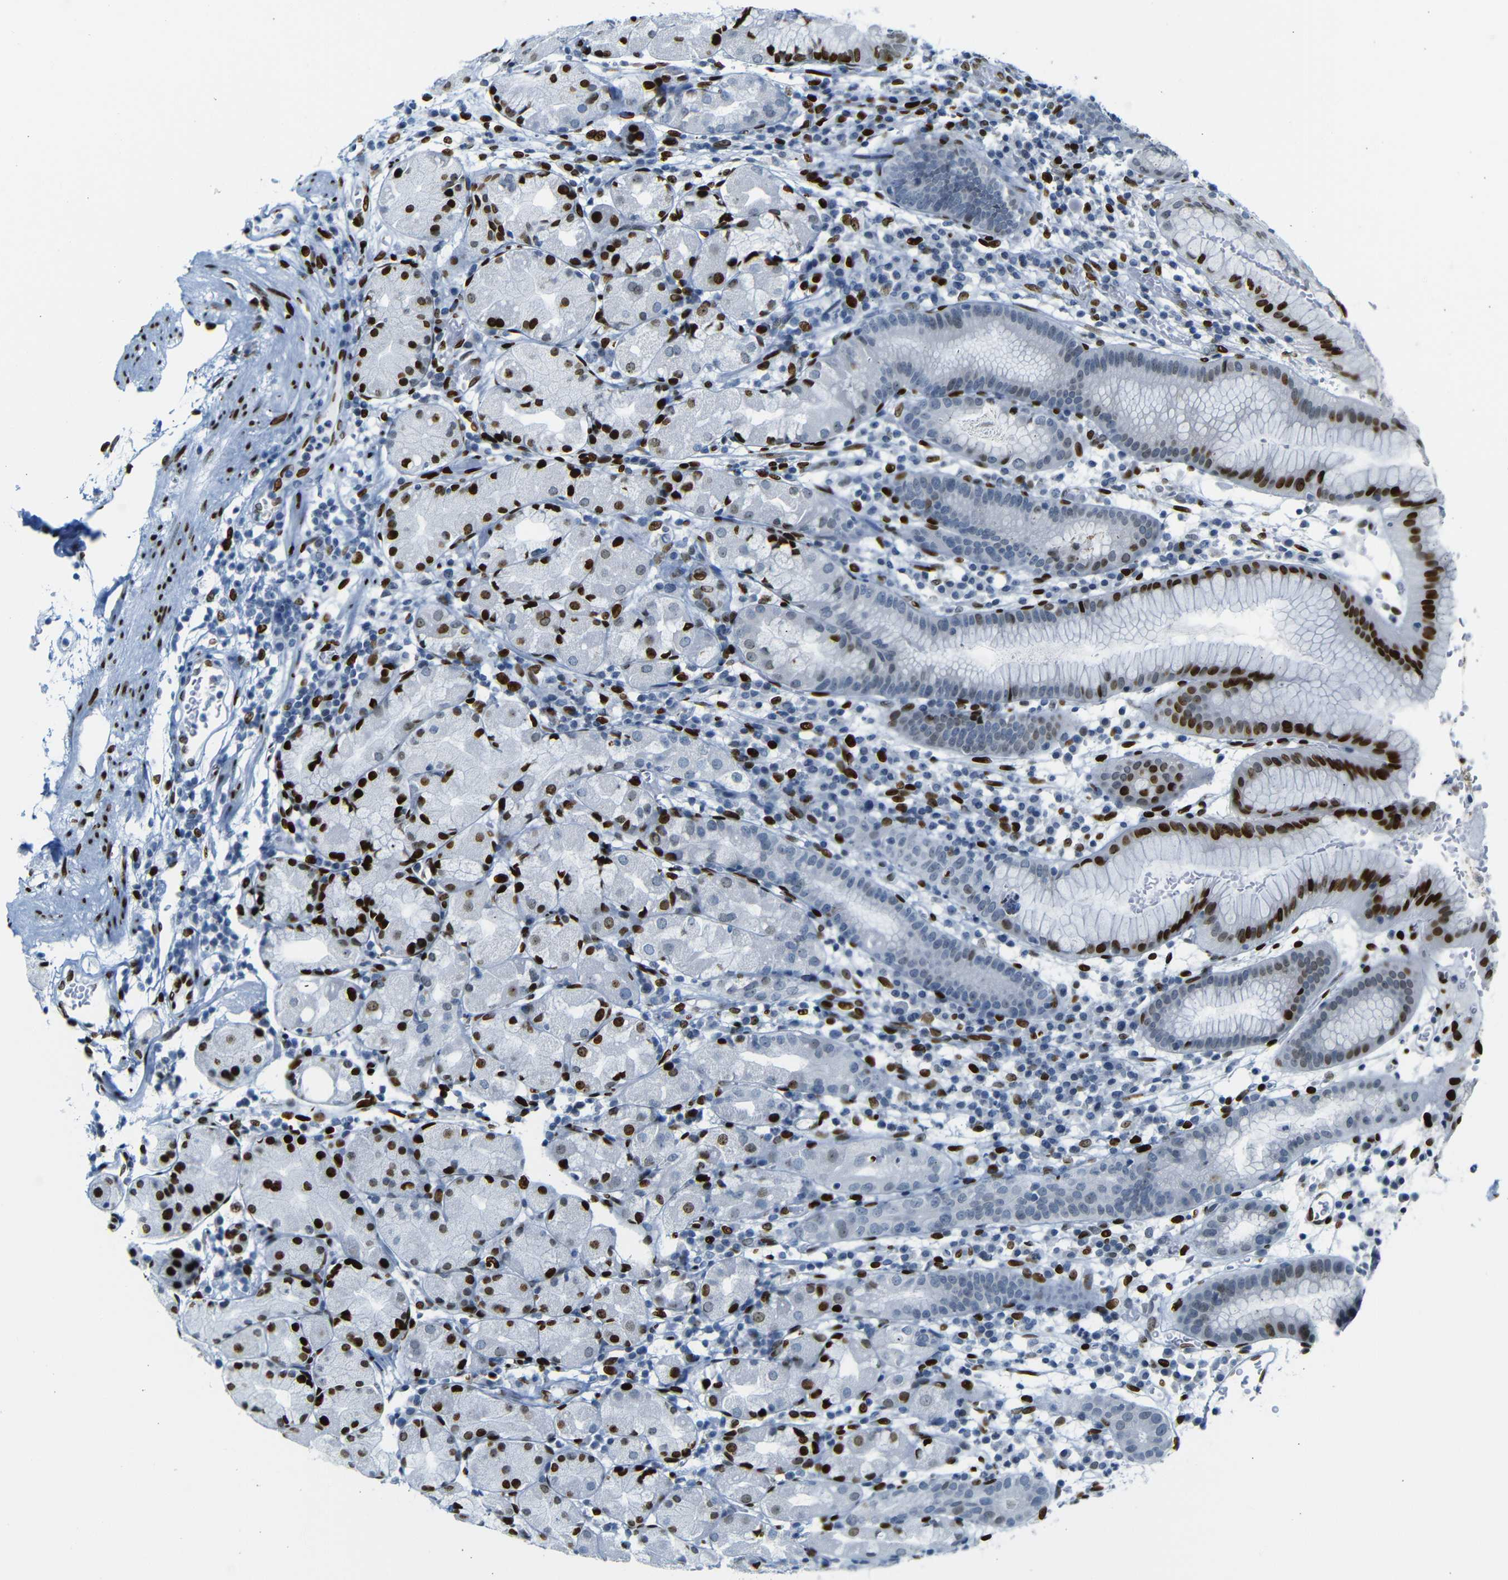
{"staining": {"intensity": "strong", "quantity": "25%-75%", "location": "nuclear"}, "tissue": "stomach", "cell_type": "Glandular cells", "image_type": "normal", "snomed": [{"axis": "morphology", "description": "Normal tissue, NOS"}, {"axis": "topography", "description": "Stomach"}, {"axis": "topography", "description": "Stomach, lower"}], "caption": "Approximately 25%-75% of glandular cells in normal human stomach show strong nuclear protein expression as visualized by brown immunohistochemical staining.", "gene": "NPIPB15", "patient": {"sex": "female", "age": 75}}